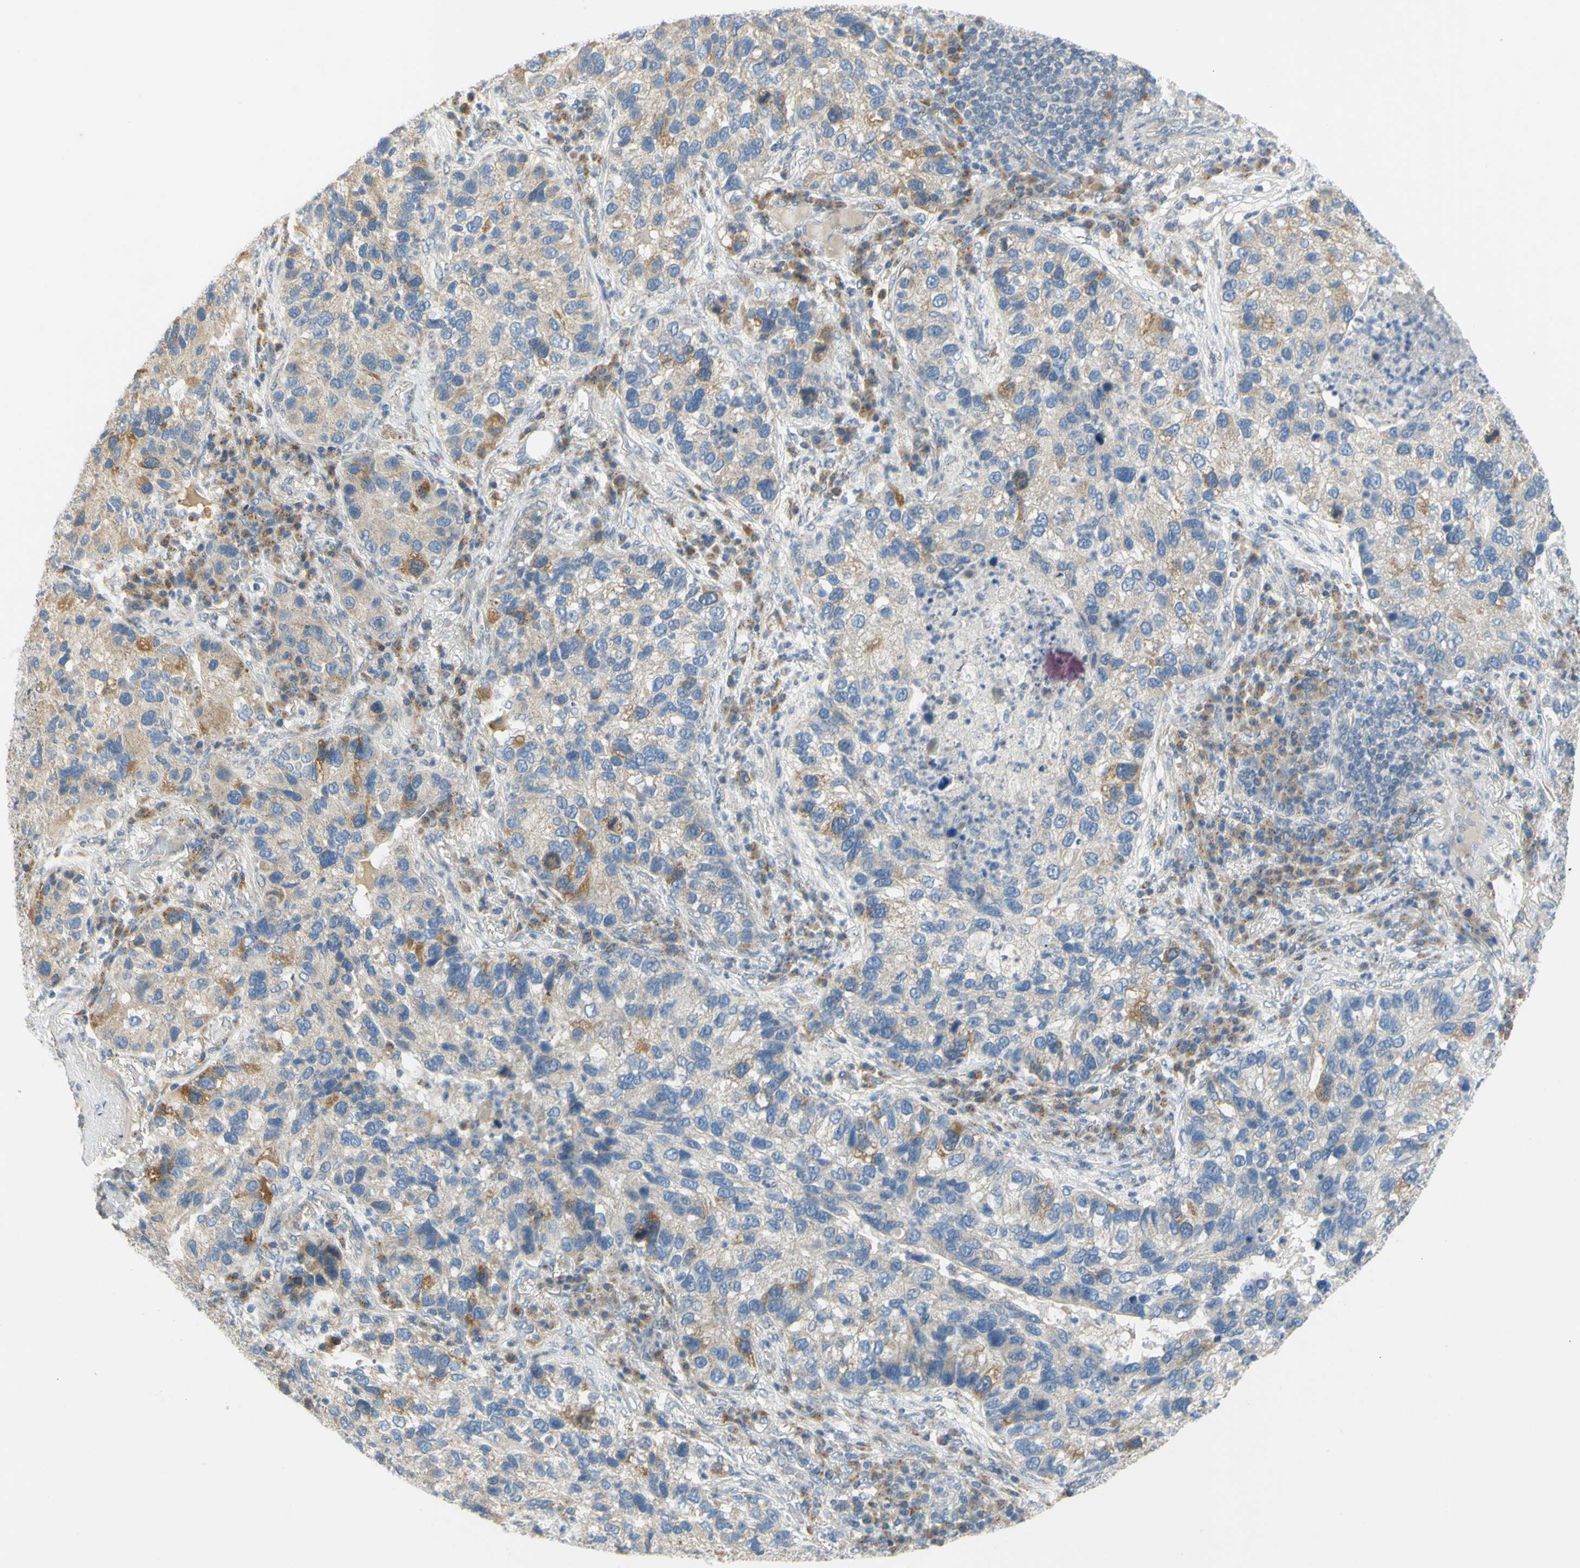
{"staining": {"intensity": "weak", "quantity": ">75%", "location": "cytoplasmic/membranous"}, "tissue": "lung cancer", "cell_type": "Tumor cells", "image_type": "cancer", "snomed": [{"axis": "morphology", "description": "Normal tissue, NOS"}, {"axis": "morphology", "description": "Adenocarcinoma, NOS"}, {"axis": "topography", "description": "Bronchus"}, {"axis": "topography", "description": "Lung"}], "caption": "Lung adenocarcinoma stained for a protein (brown) demonstrates weak cytoplasmic/membranous positive positivity in about >75% of tumor cells.", "gene": "CCNB2", "patient": {"sex": "male", "age": 54}}